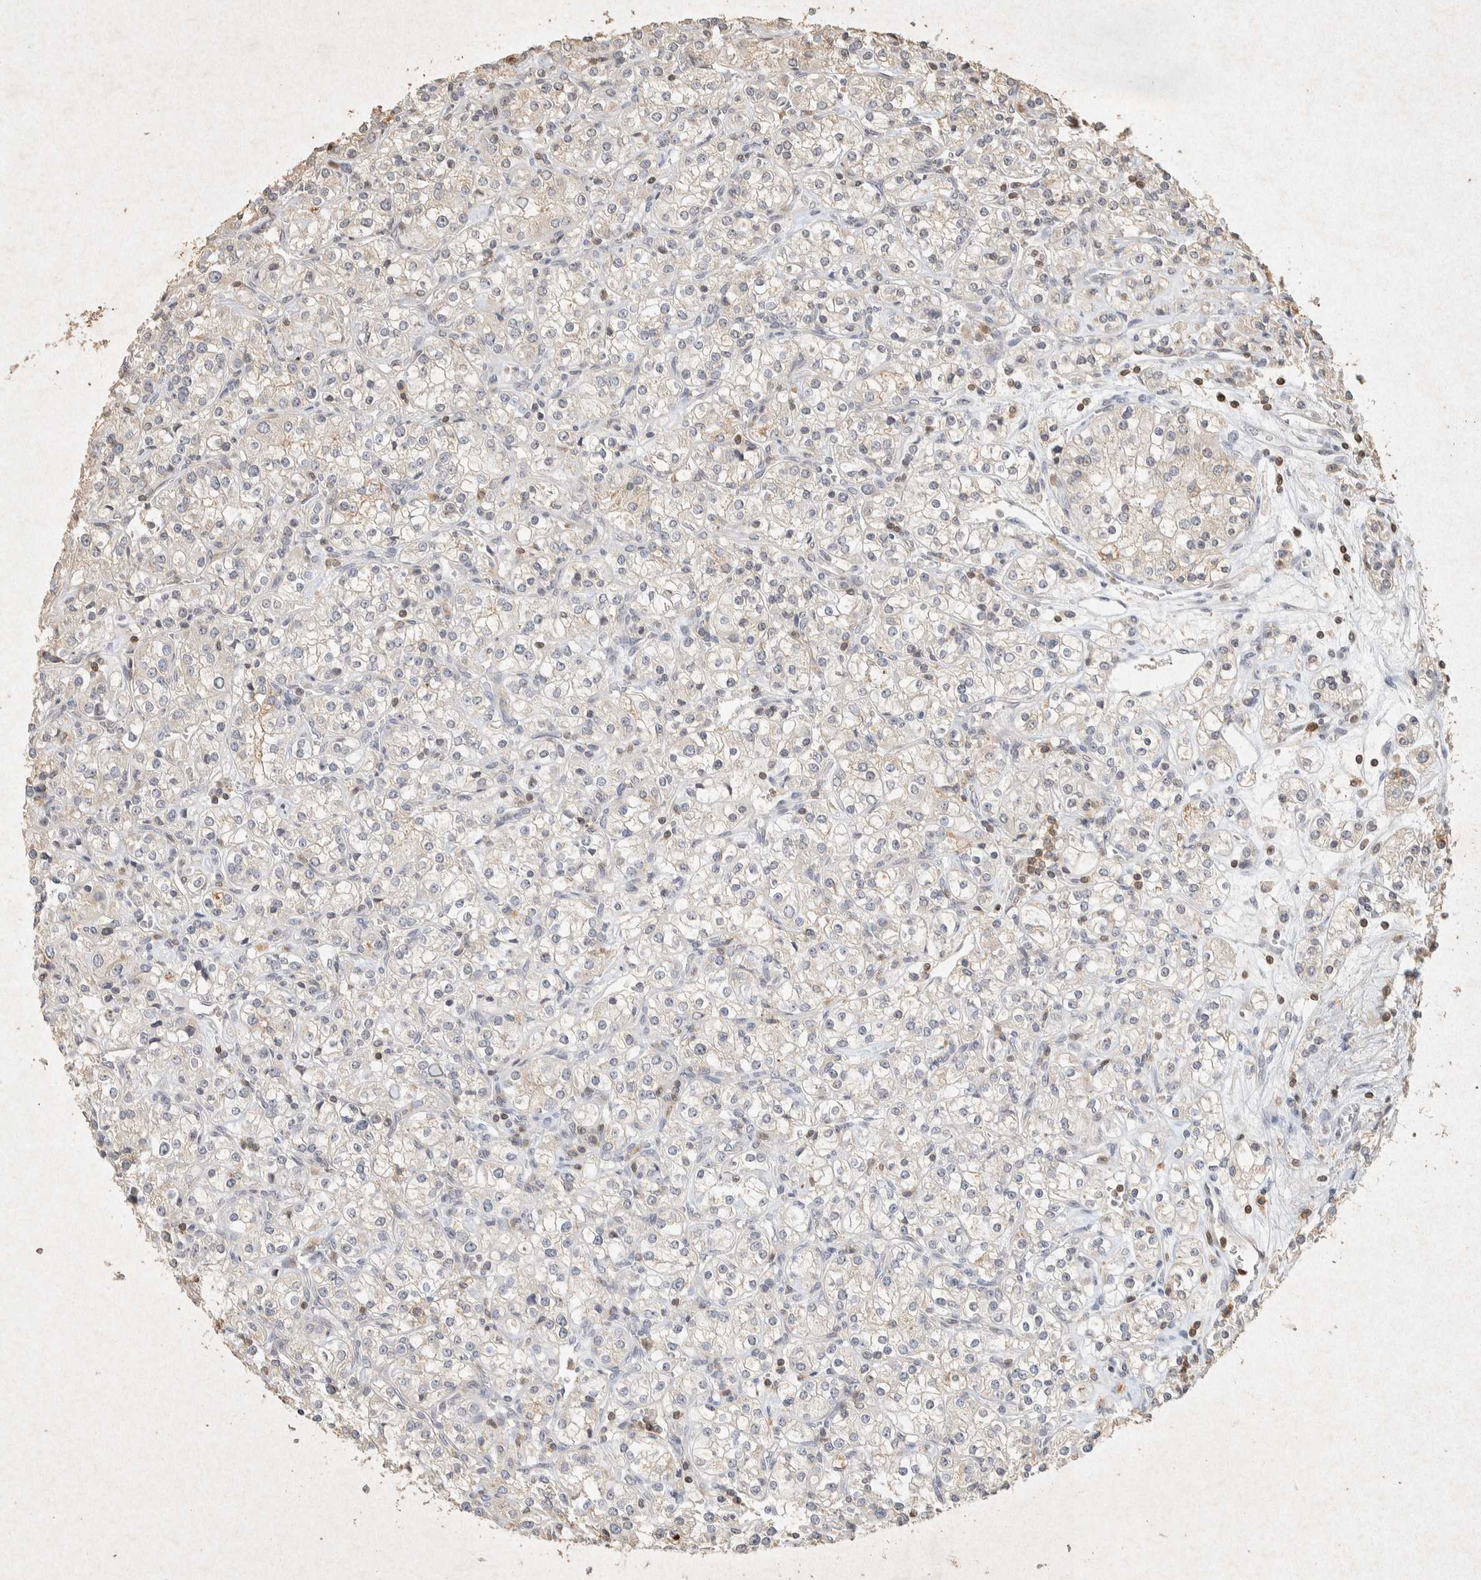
{"staining": {"intensity": "negative", "quantity": "none", "location": "none"}, "tissue": "renal cancer", "cell_type": "Tumor cells", "image_type": "cancer", "snomed": [{"axis": "morphology", "description": "Adenocarcinoma, NOS"}, {"axis": "topography", "description": "Kidney"}], "caption": "IHC of adenocarcinoma (renal) displays no positivity in tumor cells.", "gene": "RAC2", "patient": {"sex": "male", "age": 77}}